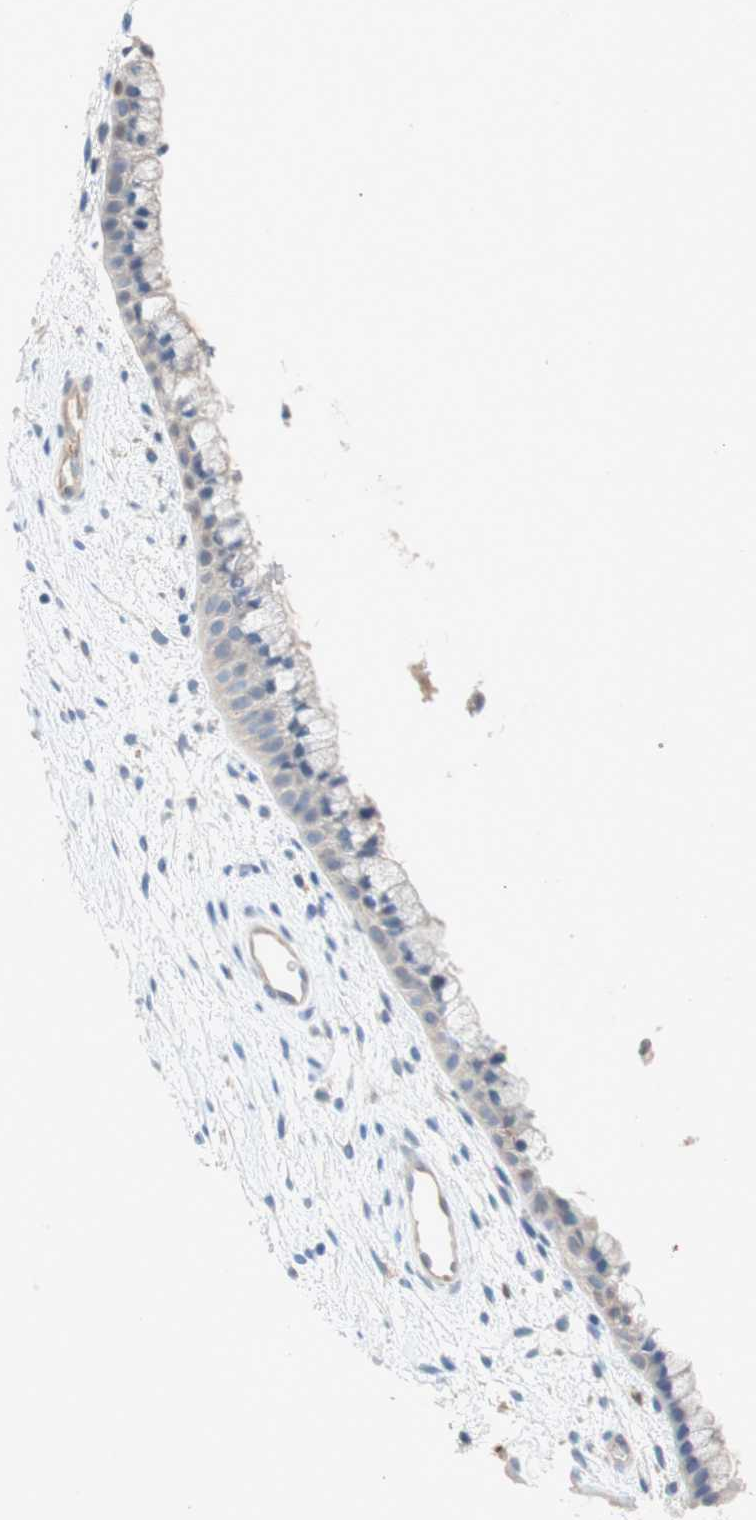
{"staining": {"intensity": "weak", "quantity": "<25%", "location": "cytoplasmic/membranous"}, "tissue": "cervix", "cell_type": "Glandular cells", "image_type": "normal", "snomed": [{"axis": "morphology", "description": "Normal tissue, NOS"}, {"axis": "topography", "description": "Cervix"}], "caption": "IHC micrograph of normal cervix: human cervix stained with DAB (3,3'-diaminobenzidine) exhibits no significant protein staining in glandular cells. (Stains: DAB immunohistochemistry with hematoxylin counter stain, Microscopy: brightfield microscopy at high magnification).", "gene": "RELB", "patient": {"sex": "female", "age": 39}}